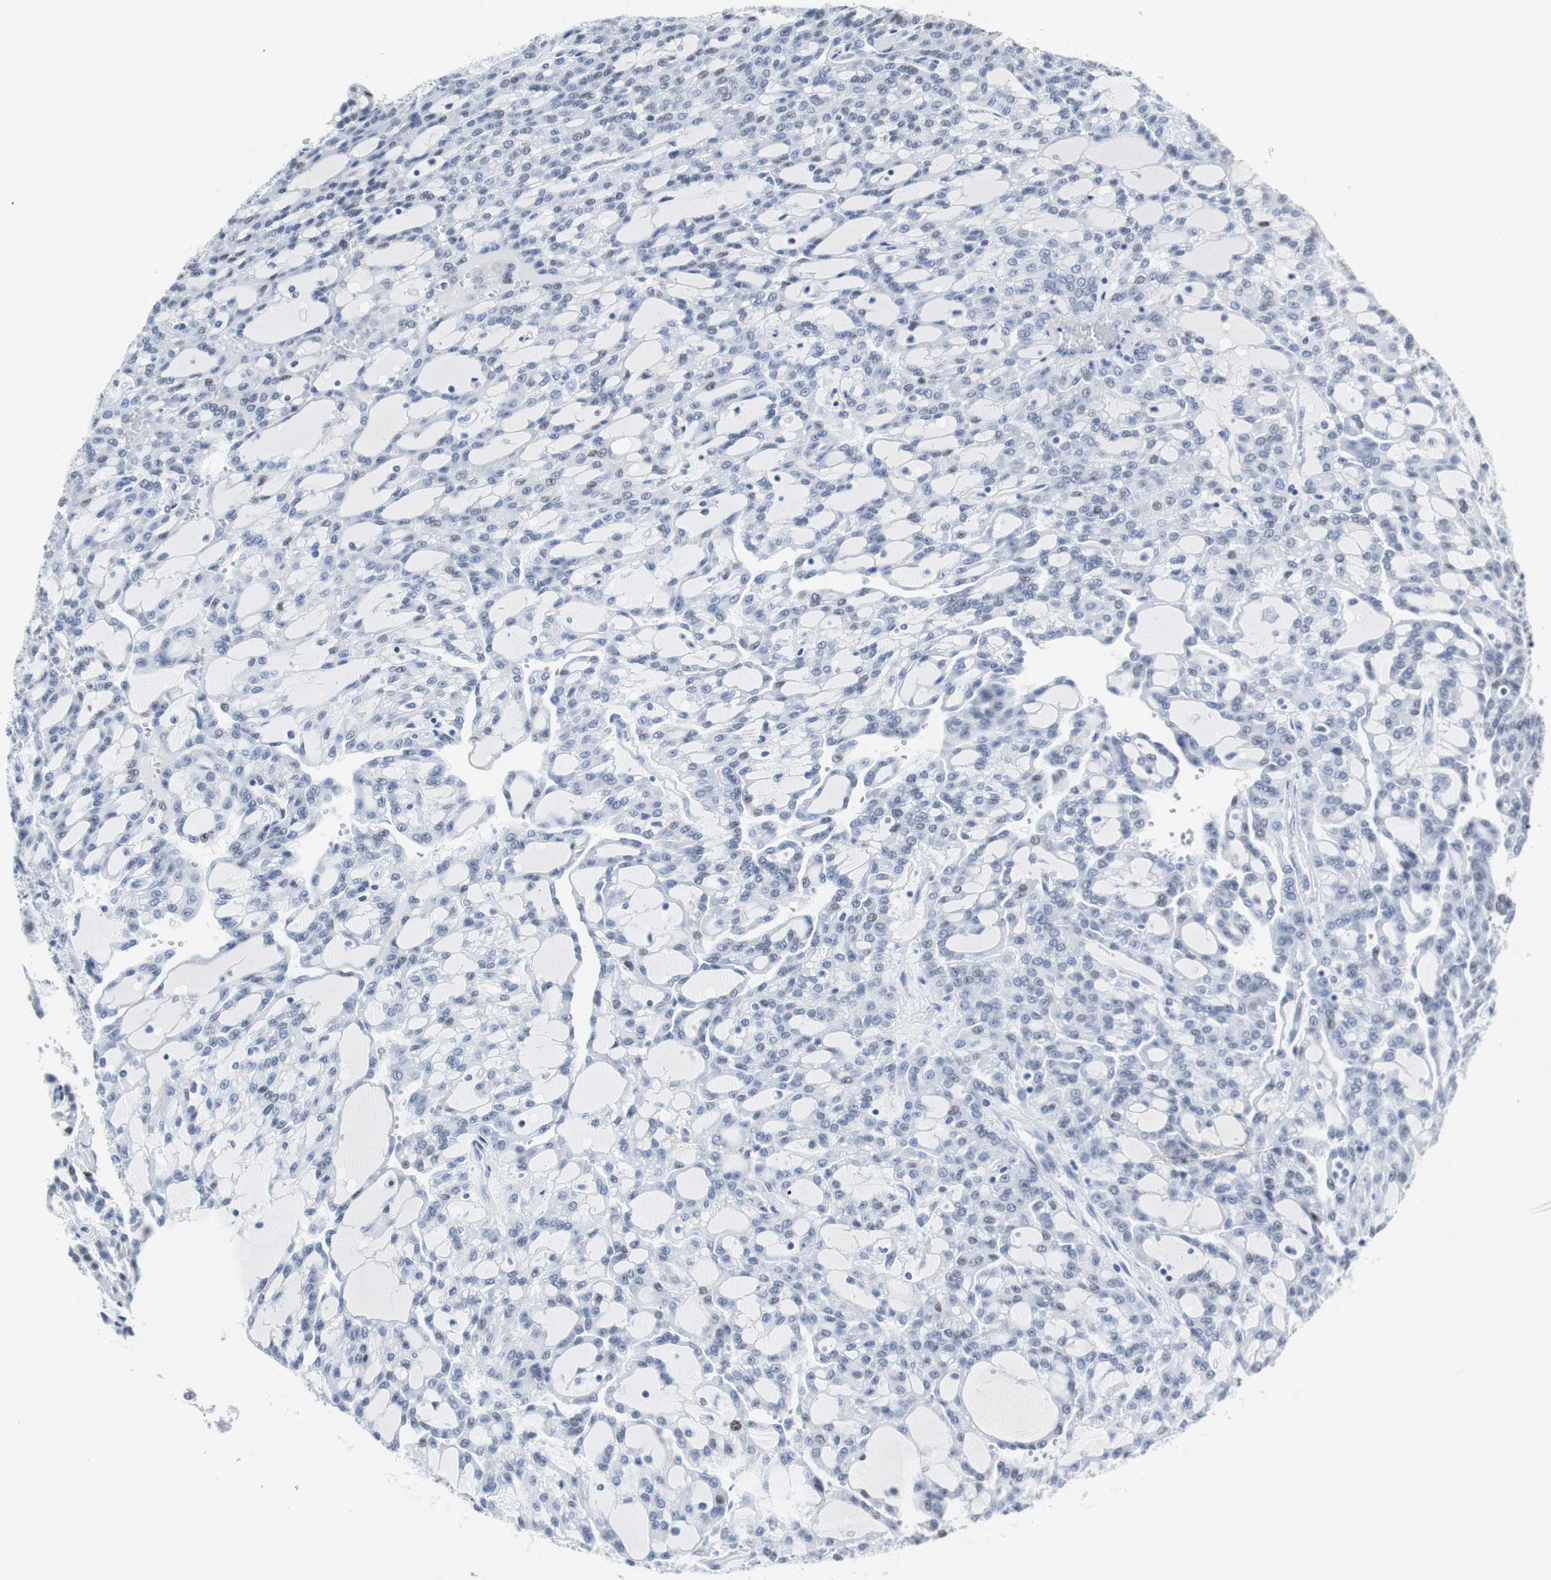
{"staining": {"intensity": "weak", "quantity": "<25%", "location": "nuclear"}, "tissue": "renal cancer", "cell_type": "Tumor cells", "image_type": "cancer", "snomed": [{"axis": "morphology", "description": "Adenocarcinoma, NOS"}, {"axis": "topography", "description": "Kidney"}], "caption": "A histopathology image of human renal adenocarcinoma is negative for staining in tumor cells.", "gene": "JUN", "patient": {"sex": "male", "age": 63}}